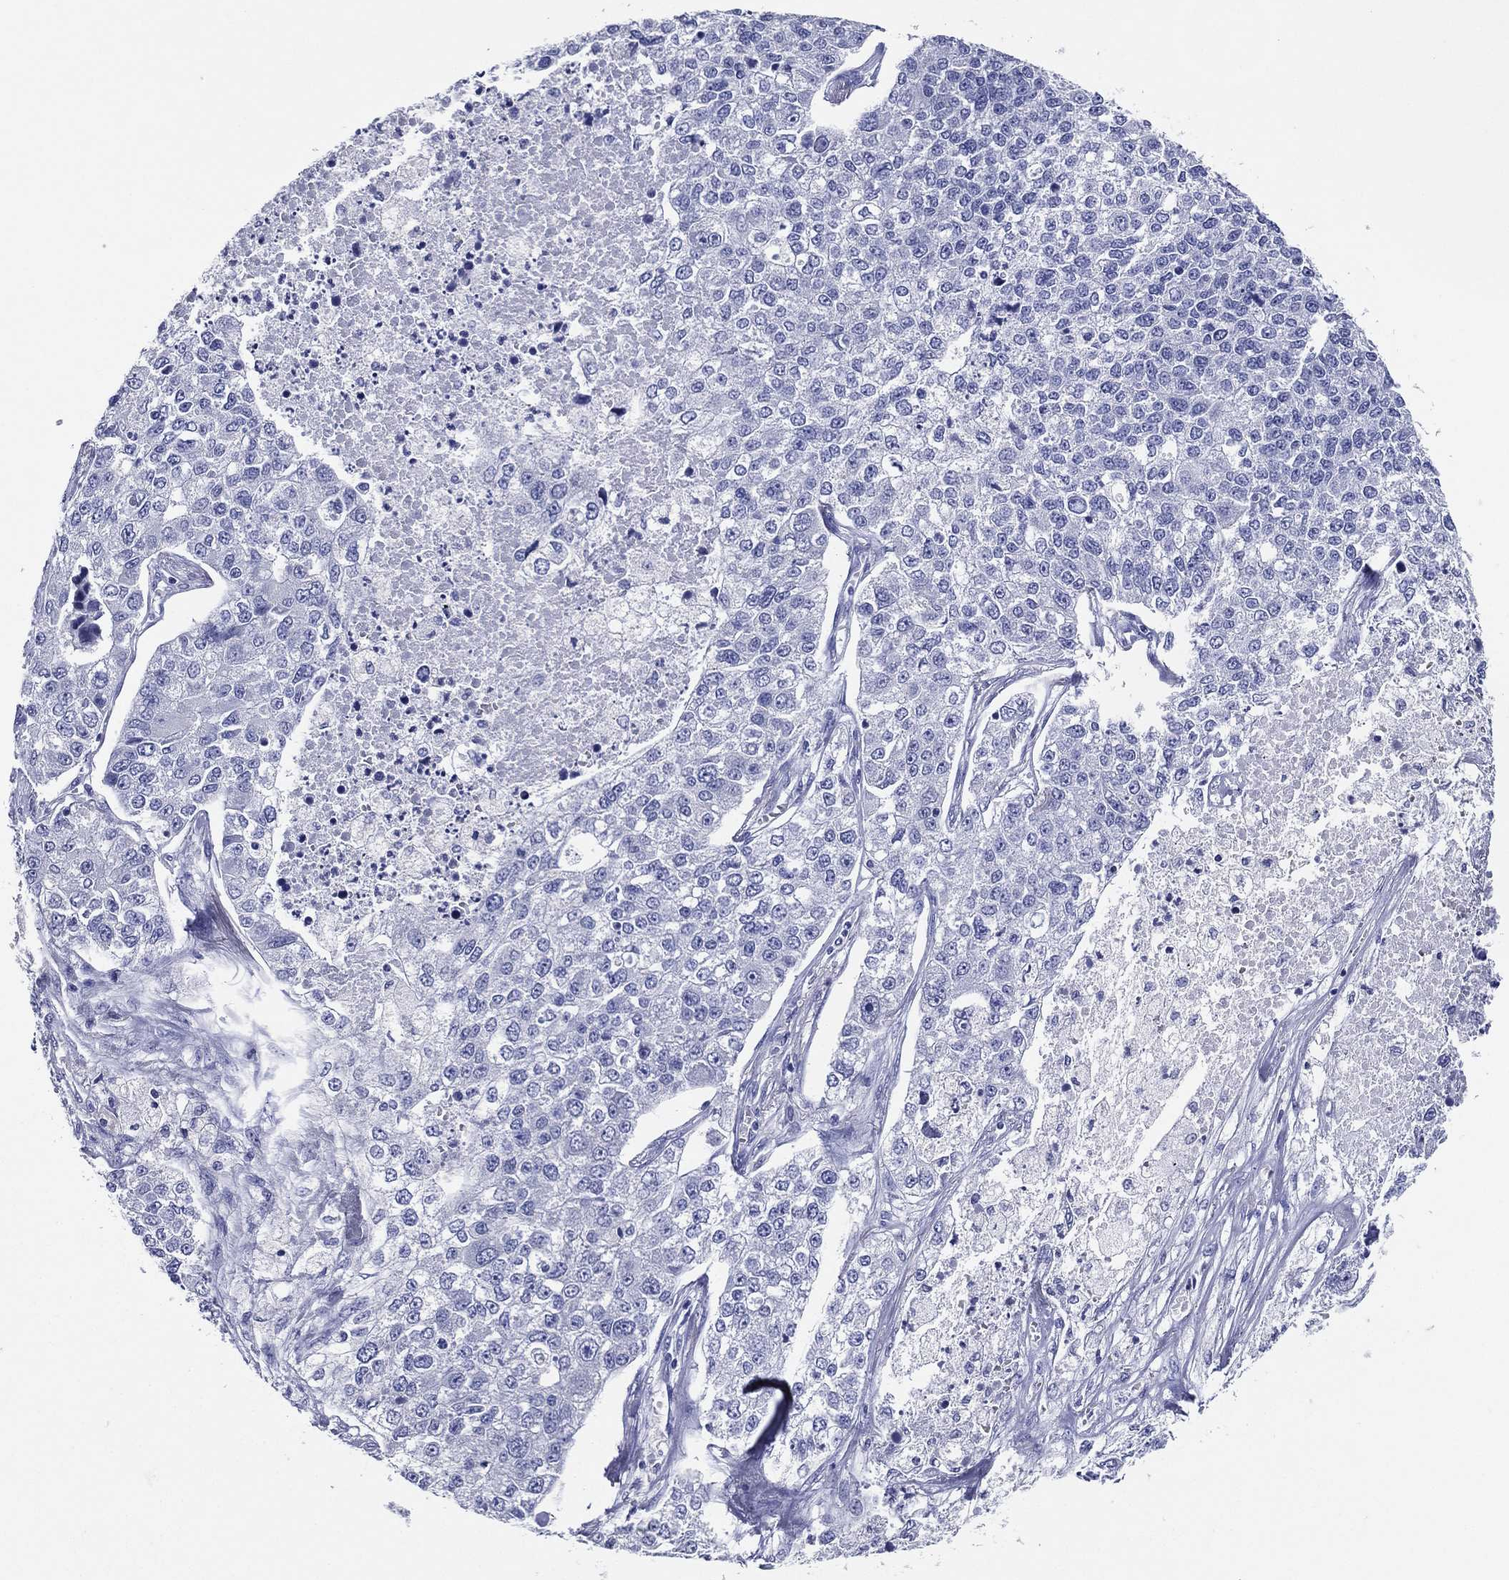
{"staining": {"intensity": "negative", "quantity": "none", "location": "none"}, "tissue": "lung cancer", "cell_type": "Tumor cells", "image_type": "cancer", "snomed": [{"axis": "morphology", "description": "Adenocarcinoma, NOS"}, {"axis": "topography", "description": "Lung"}], "caption": "Tumor cells show no significant staining in lung cancer. (IHC, brightfield microscopy, high magnification).", "gene": "TFAP2A", "patient": {"sex": "male", "age": 49}}